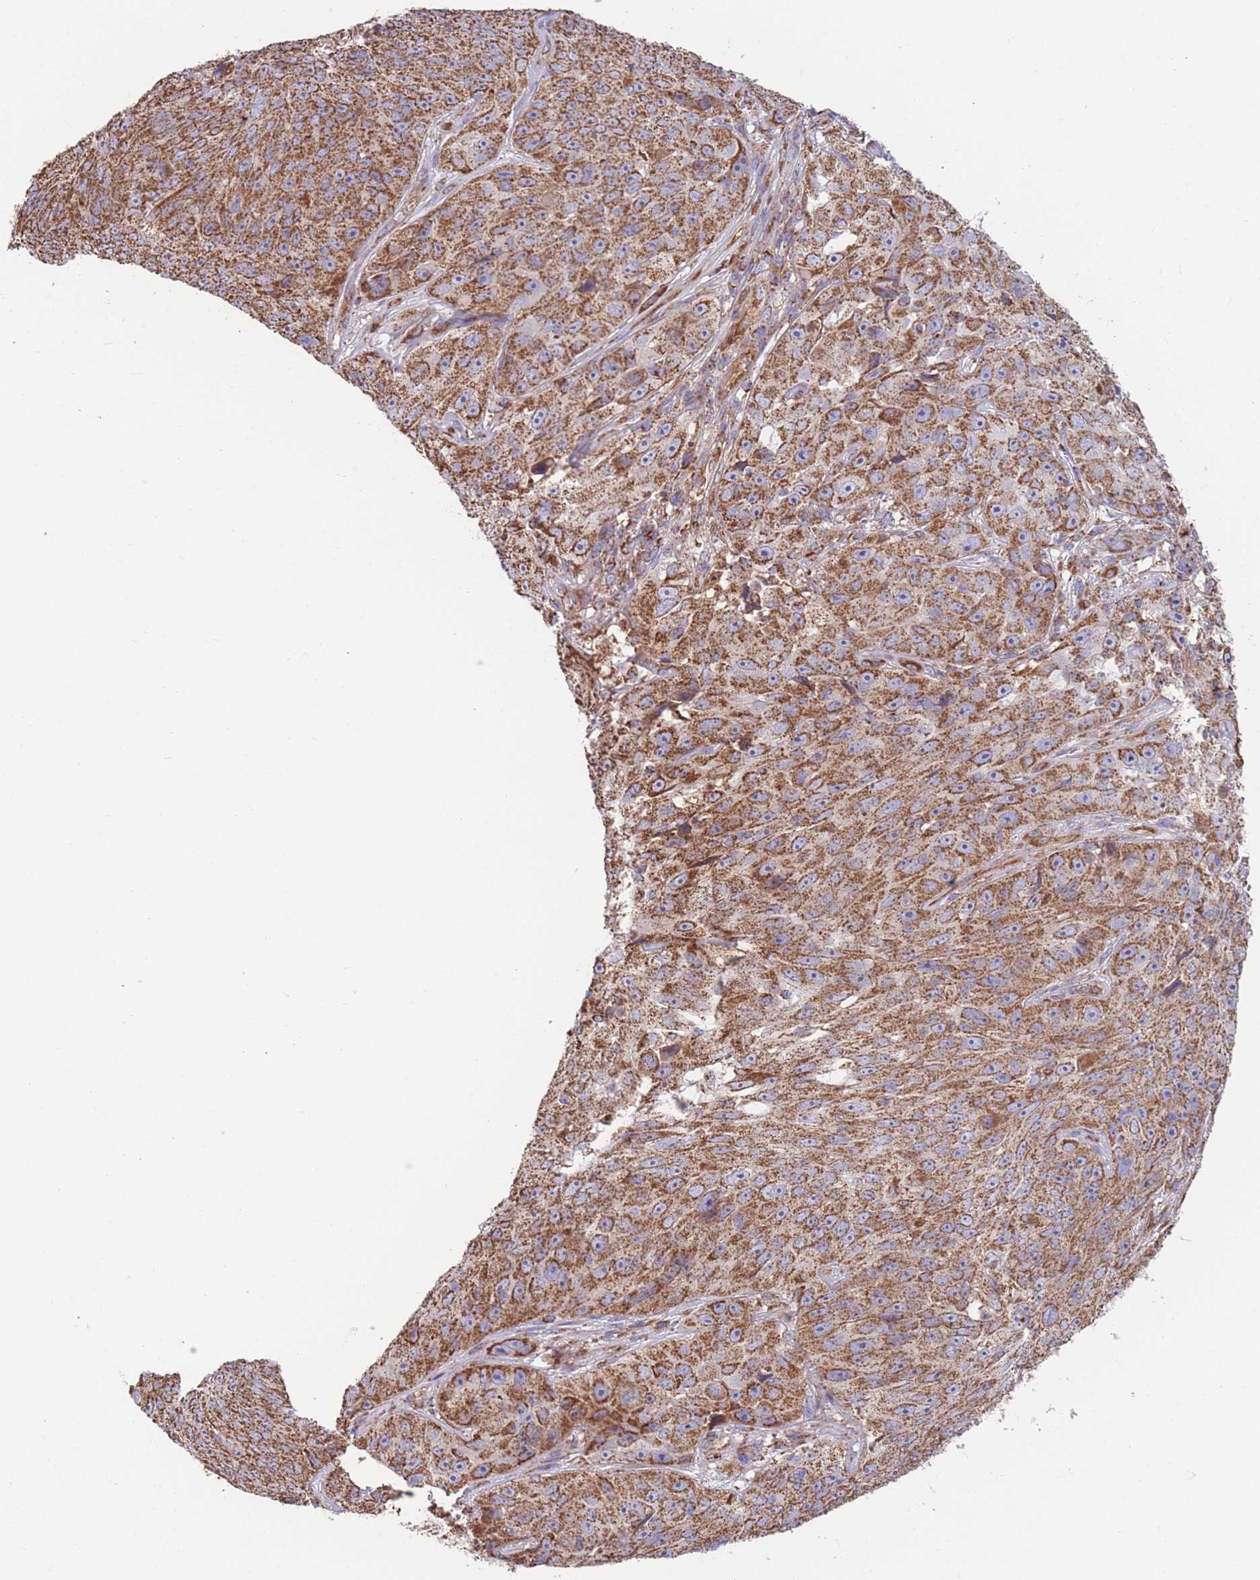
{"staining": {"intensity": "strong", "quantity": ">75%", "location": "cytoplasmic/membranous"}, "tissue": "skin cancer", "cell_type": "Tumor cells", "image_type": "cancer", "snomed": [{"axis": "morphology", "description": "Squamous cell carcinoma, NOS"}, {"axis": "topography", "description": "Skin"}], "caption": "IHC of human skin cancer (squamous cell carcinoma) shows high levels of strong cytoplasmic/membranous staining in about >75% of tumor cells. The staining was performed using DAB (3,3'-diaminobenzidine) to visualize the protein expression in brown, while the nuclei were stained in blue with hematoxylin (Magnification: 20x).", "gene": "FKBP8", "patient": {"sex": "female", "age": 87}}